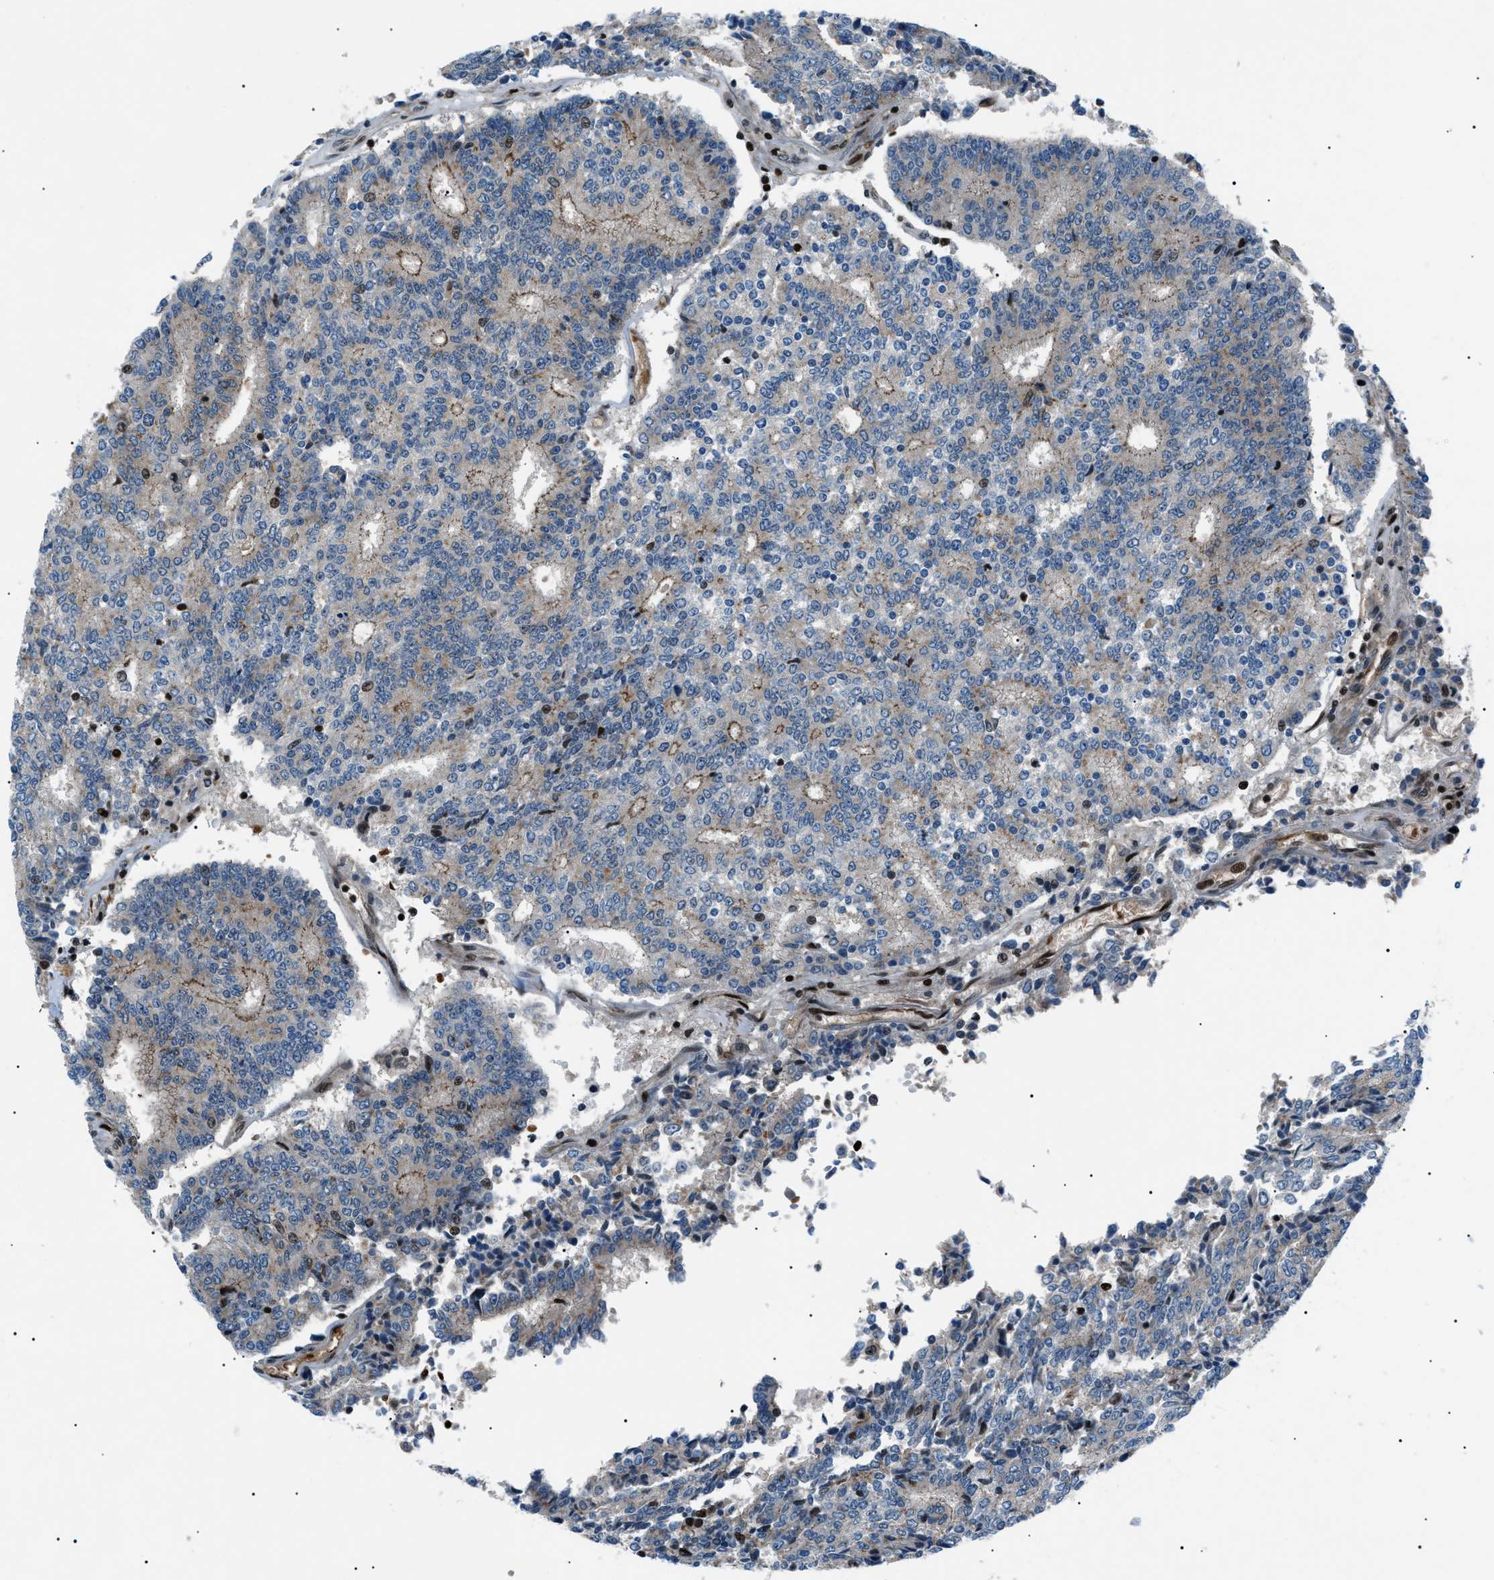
{"staining": {"intensity": "weak", "quantity": "25%-75%", "location": "cytoplasmic/membranous"}, "tissue": "prostate cancer", "cell_type": "Tumor cells", "image_type": "cancer", "snomed": [{"axis": "morphology", "description": "Normal tissue, NOS"}, {"axis": "morphology", "description": "Adenocarcinoma, High grade"}, {"axis": "topography", "description": "Prostate"}, {"axis": "topography", "description": "Seminal veicle"}], "caption": "Weak cytoplasmic/membranous positivity is appreciated in about 25%-75% of tumor cells in adenocarcinoma (high-grade) (prostate). (brown staining indicates protein expression, while blue staining denotes nuclei).", "gene": "PRKX", "patient": {"sex": "male", "age": 55}}